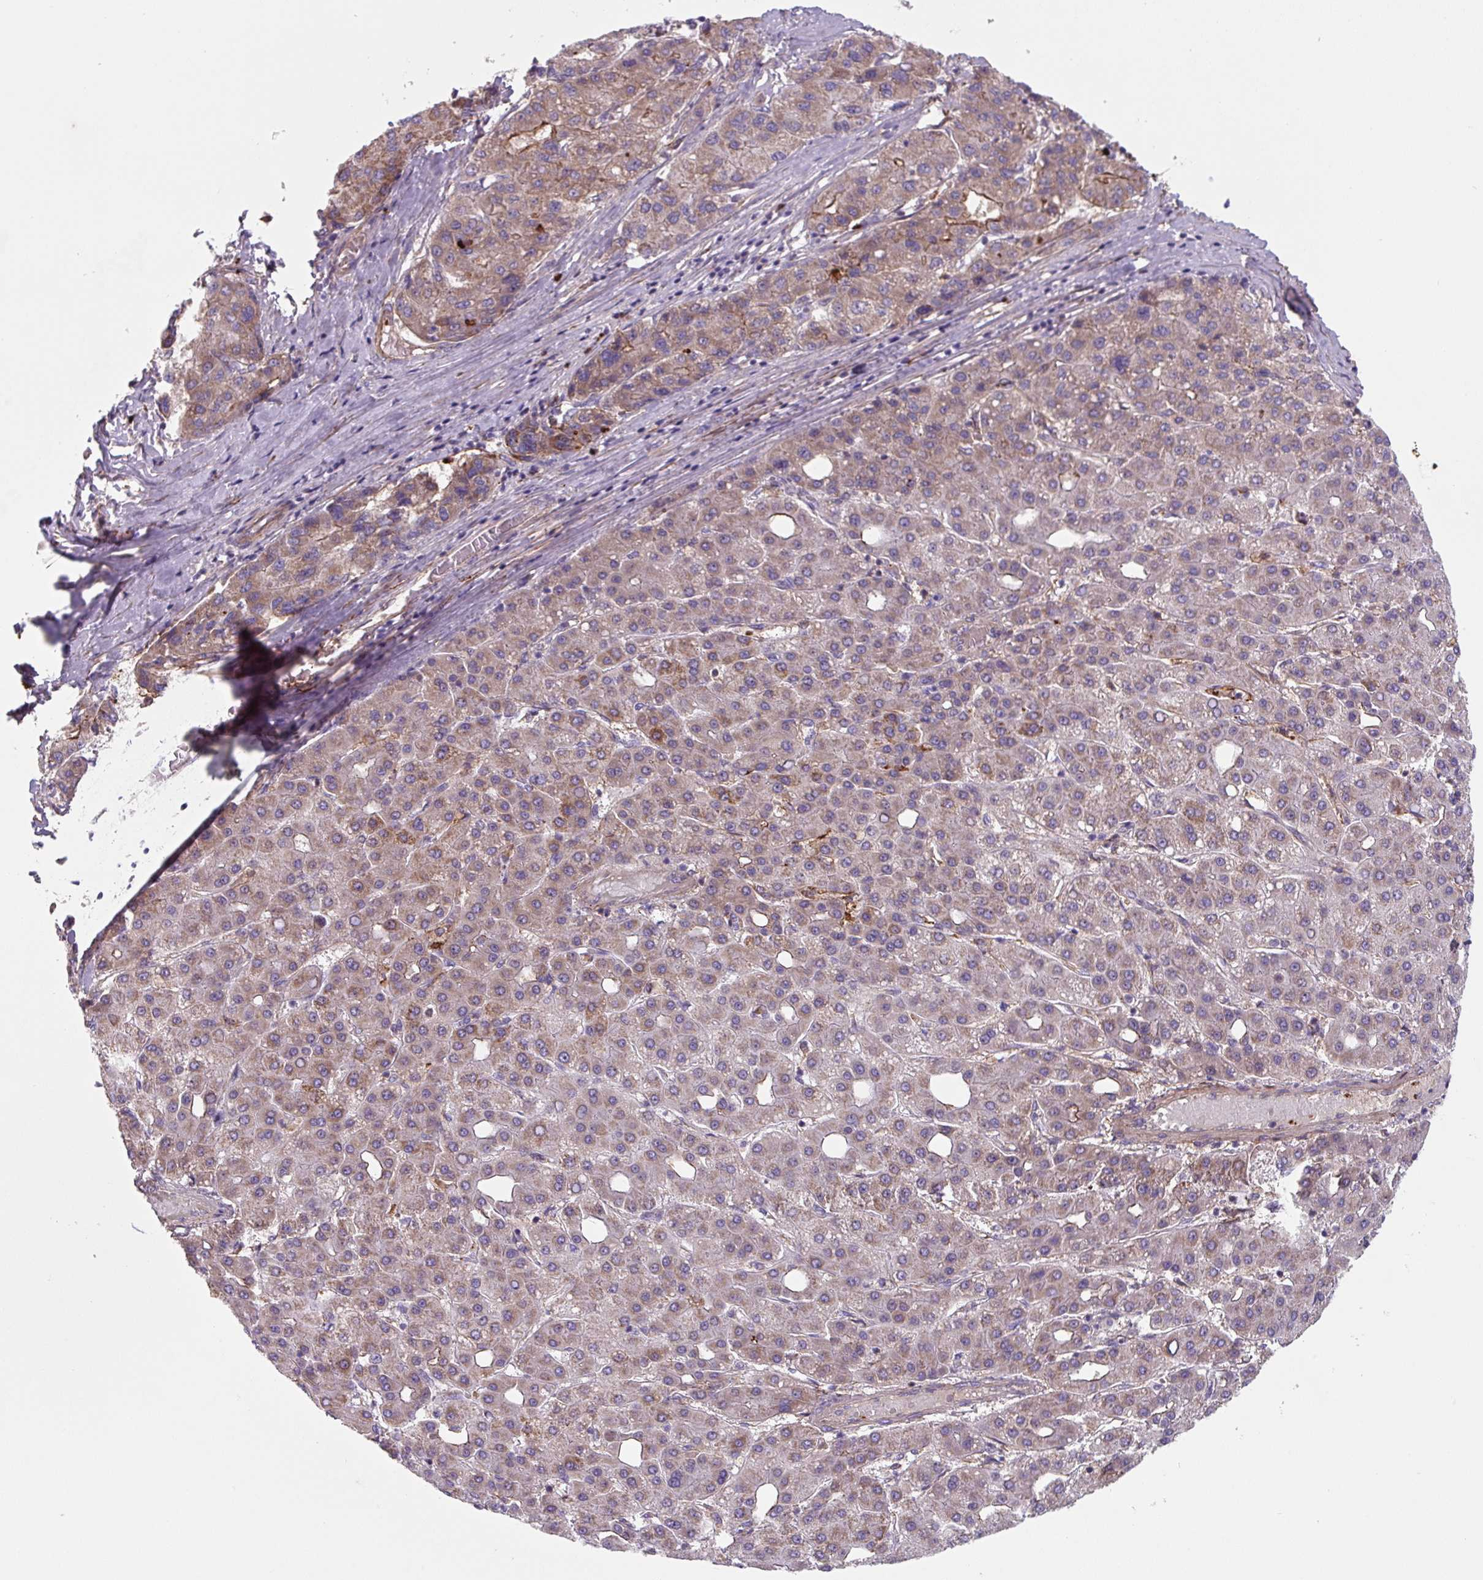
{"staining": {"intensity": "weak", "quantity": "25%-75%", "location": "cytoplasmic/membranous"}, "tissue": "liver cancer", "cell_type": "Tumor cells", "image_type": "cancer", "snomed": [{"axis": "morphology", "description": "Carcinoma, Hepatocellular, NOS"}, {"axis": "topography", "description": "Liver"}], "caption": "Liver hepatocellular carcinoma stained with DAB immunohistochemistry (IHC) shows low levels of weak cytoplasmic/membranous staining in about 25%-75% of tumor cells.", "gene": "DHFR2", "patient": {"sex": "male", "age": 65}}